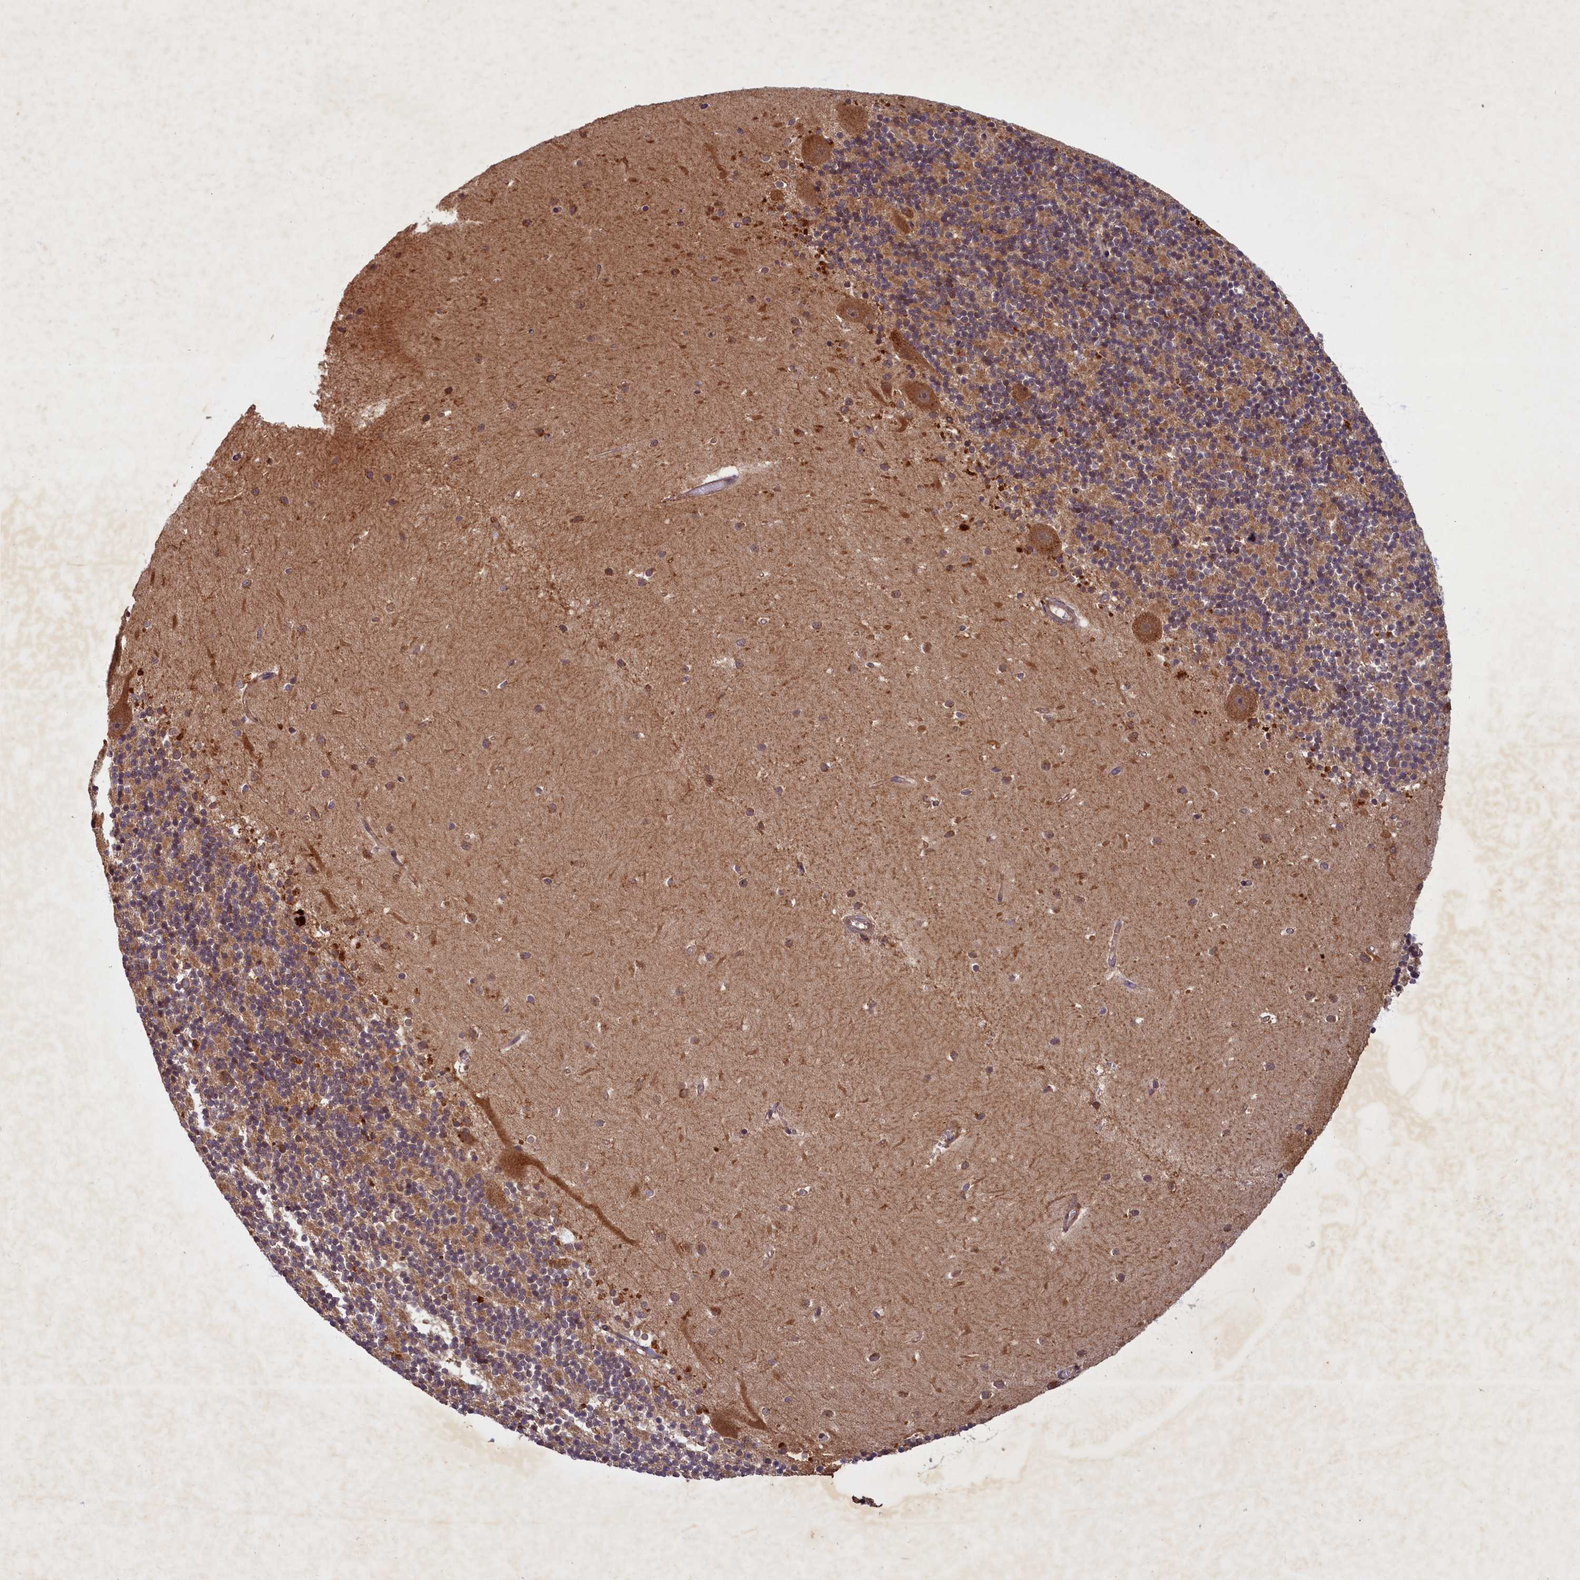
{"staining": {"intensity": "moderate", "quantity": ">75%", "location": "cytoplasmic/membranous"}, "tissue": "cerebellum", "cell_type": "Cells in granular layer", "image_type": "normal", "snomed": [{"axis": "morphology", "description": "Normal tissue, NOS"}, {"axis": "topography", "description": "Cerebellum"}], "caption": "Brown immunohistochemical staining in benign human cerebellum demonstrates moderate cytoplasmic/membranous positivity in approximately >75% of cells in granular layer.", "gene": "SLC11A2", "patient": {"sex": "male", "age": 54}}